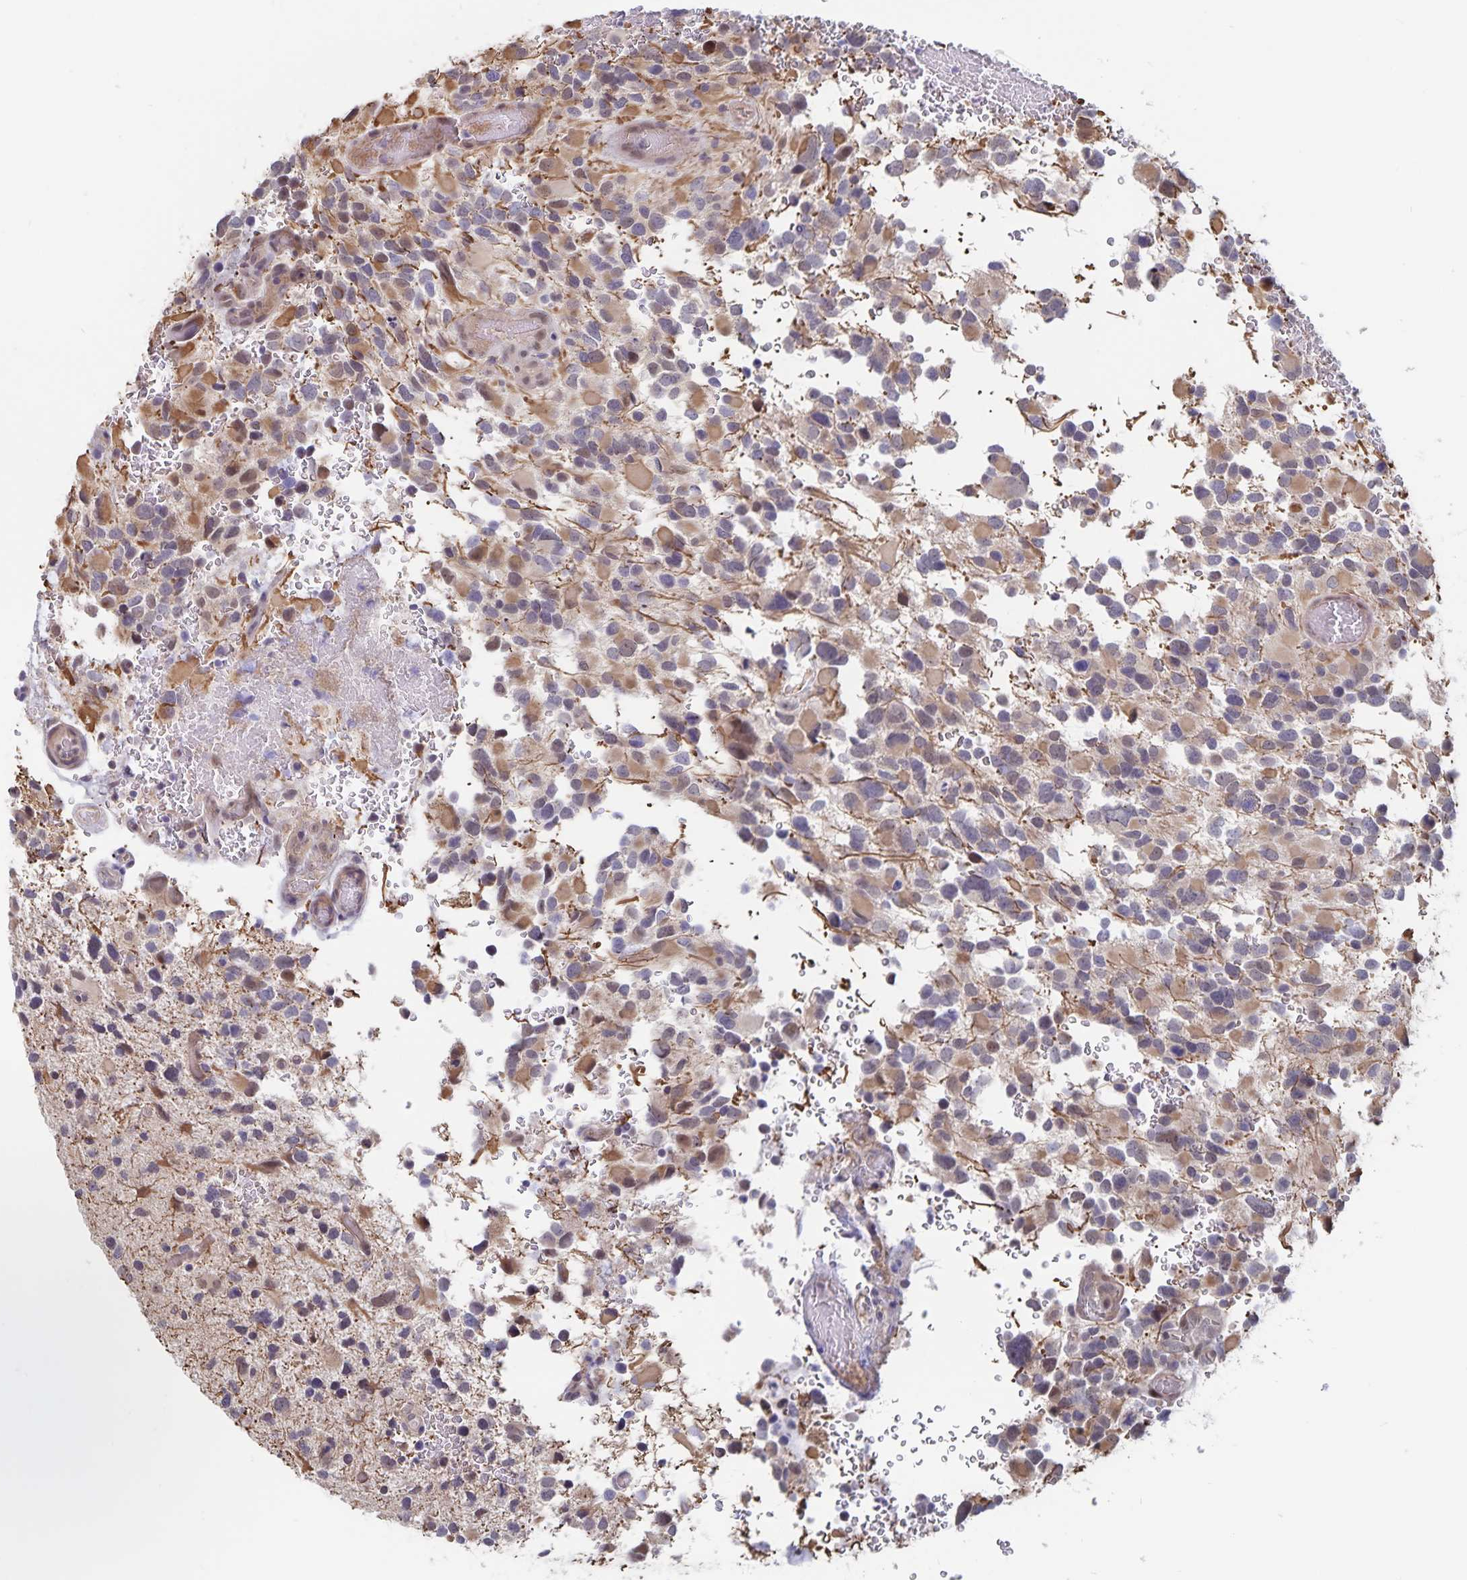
{"staining": {"intensity": "moderate", "quantity": "25%-75%", "location": "cytoplasmic/membranous,nuclear"}, "tissue": "glioma", "cell_type": "Tumor cells", "image_type": "cancer", "snomed": [{"axis": "morphology", "description": "Glioma, malignant, Low grade"}, {"axis": "topography", "description": "Brain"}], "caption": "A brown stain shows moderate cytoplasmic/membranous and nuclear expression of a protein in human glioma tumor cells.", "gene": "BAG6", "patient": {"sex": "female", "age": 32}}